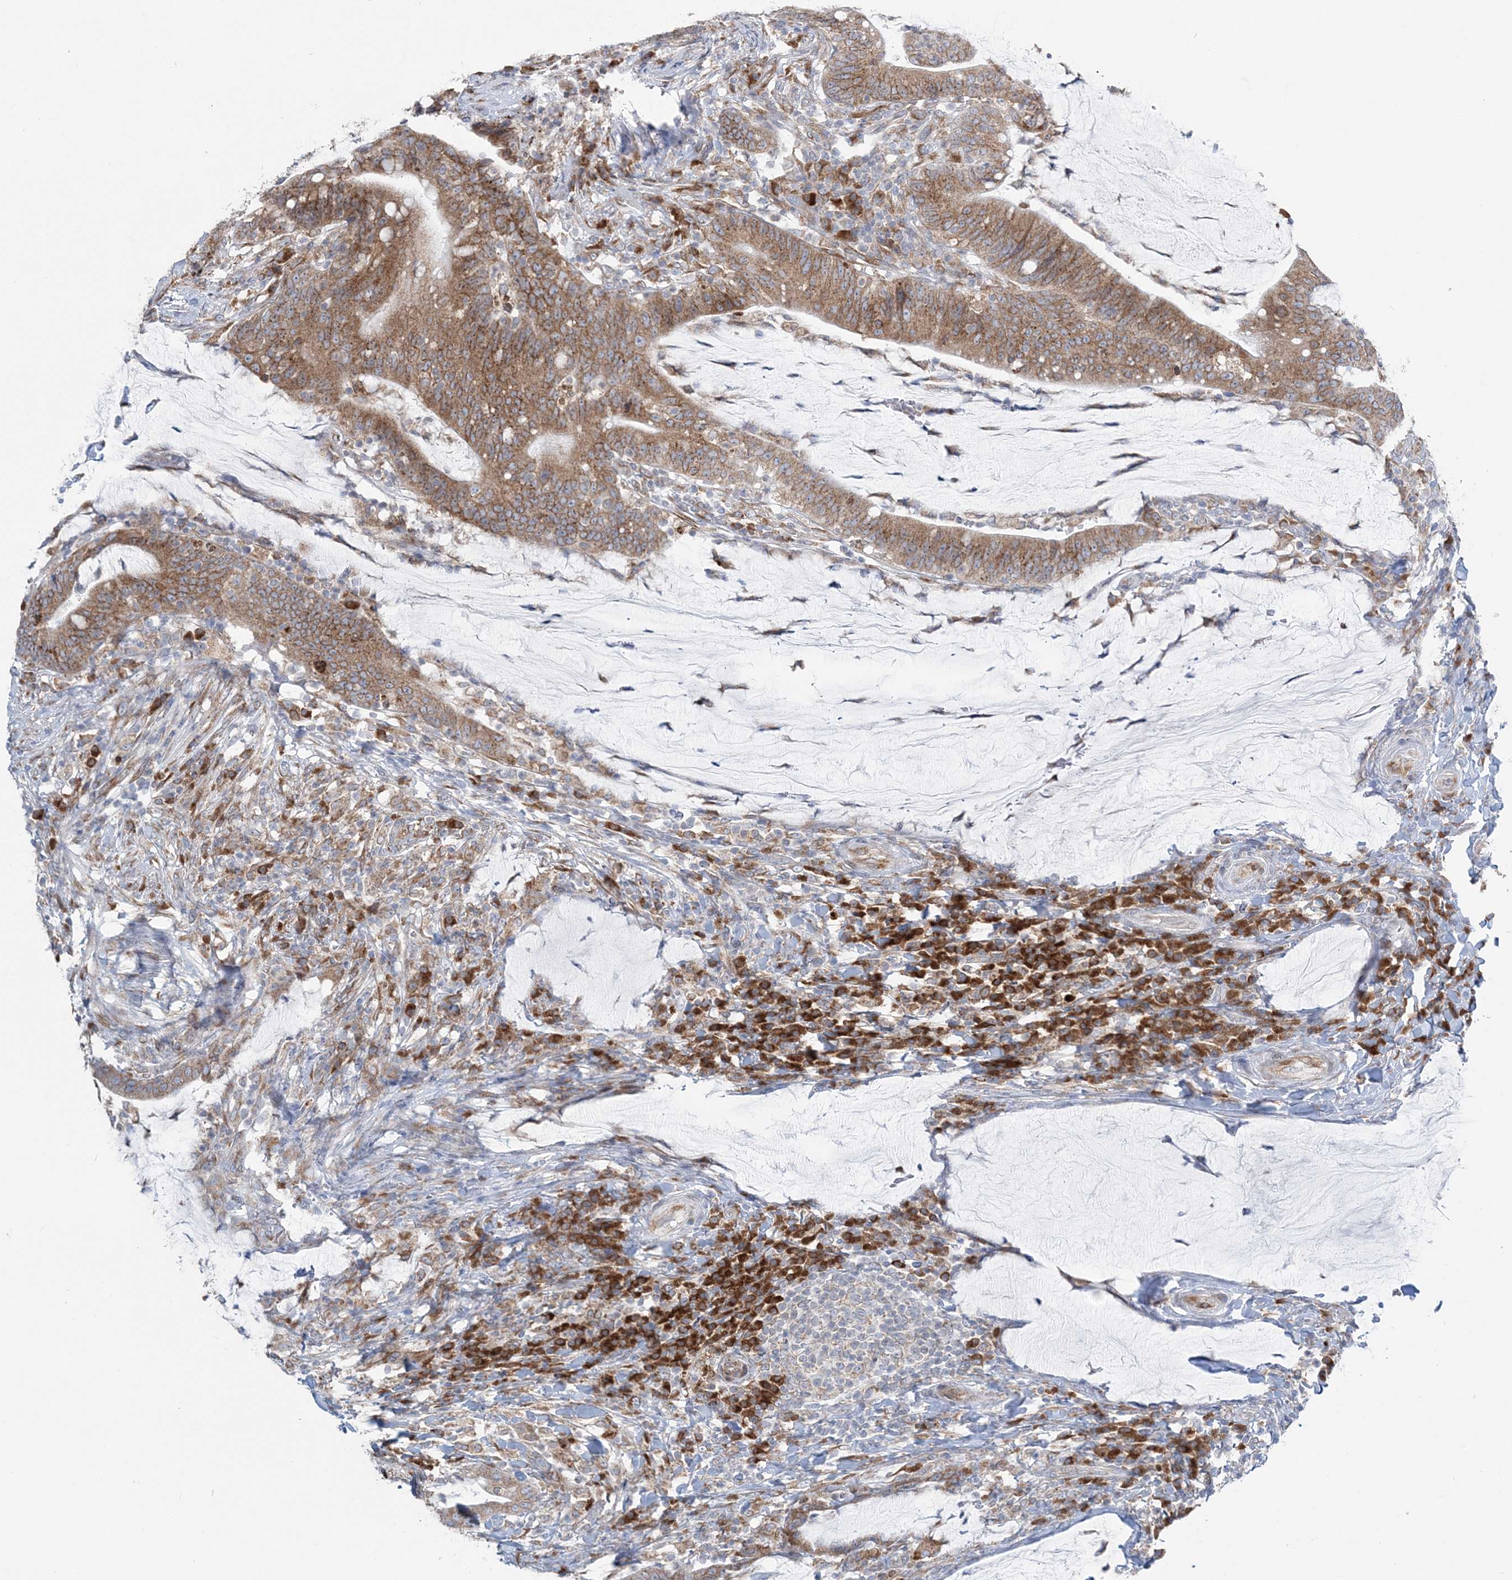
{"staining": {"intensity": "moderate", "quantity": ">75%", "location": "cytoplasmic/membranous"}, "tissue": "colorectal cancer", "cell_type": "Tumor cells", "image_type": "cancer", "snomed": [{"axis": "morphology", "description": "Normal tissue, NOS"}, {"axis": "morphology", "description": "Adenocarcinoma, NOS"}, {"axis": "topography", "description": "Colon"}], "caption": "This is a photomicrograph of IHC staining of colorectal cancer (adenocarcinoma), which shows moderate staining in the cytoplasmic/membranous of tumor cells.", "gene": "TMED10", "patient": {"sex": "female", "age": 66}}